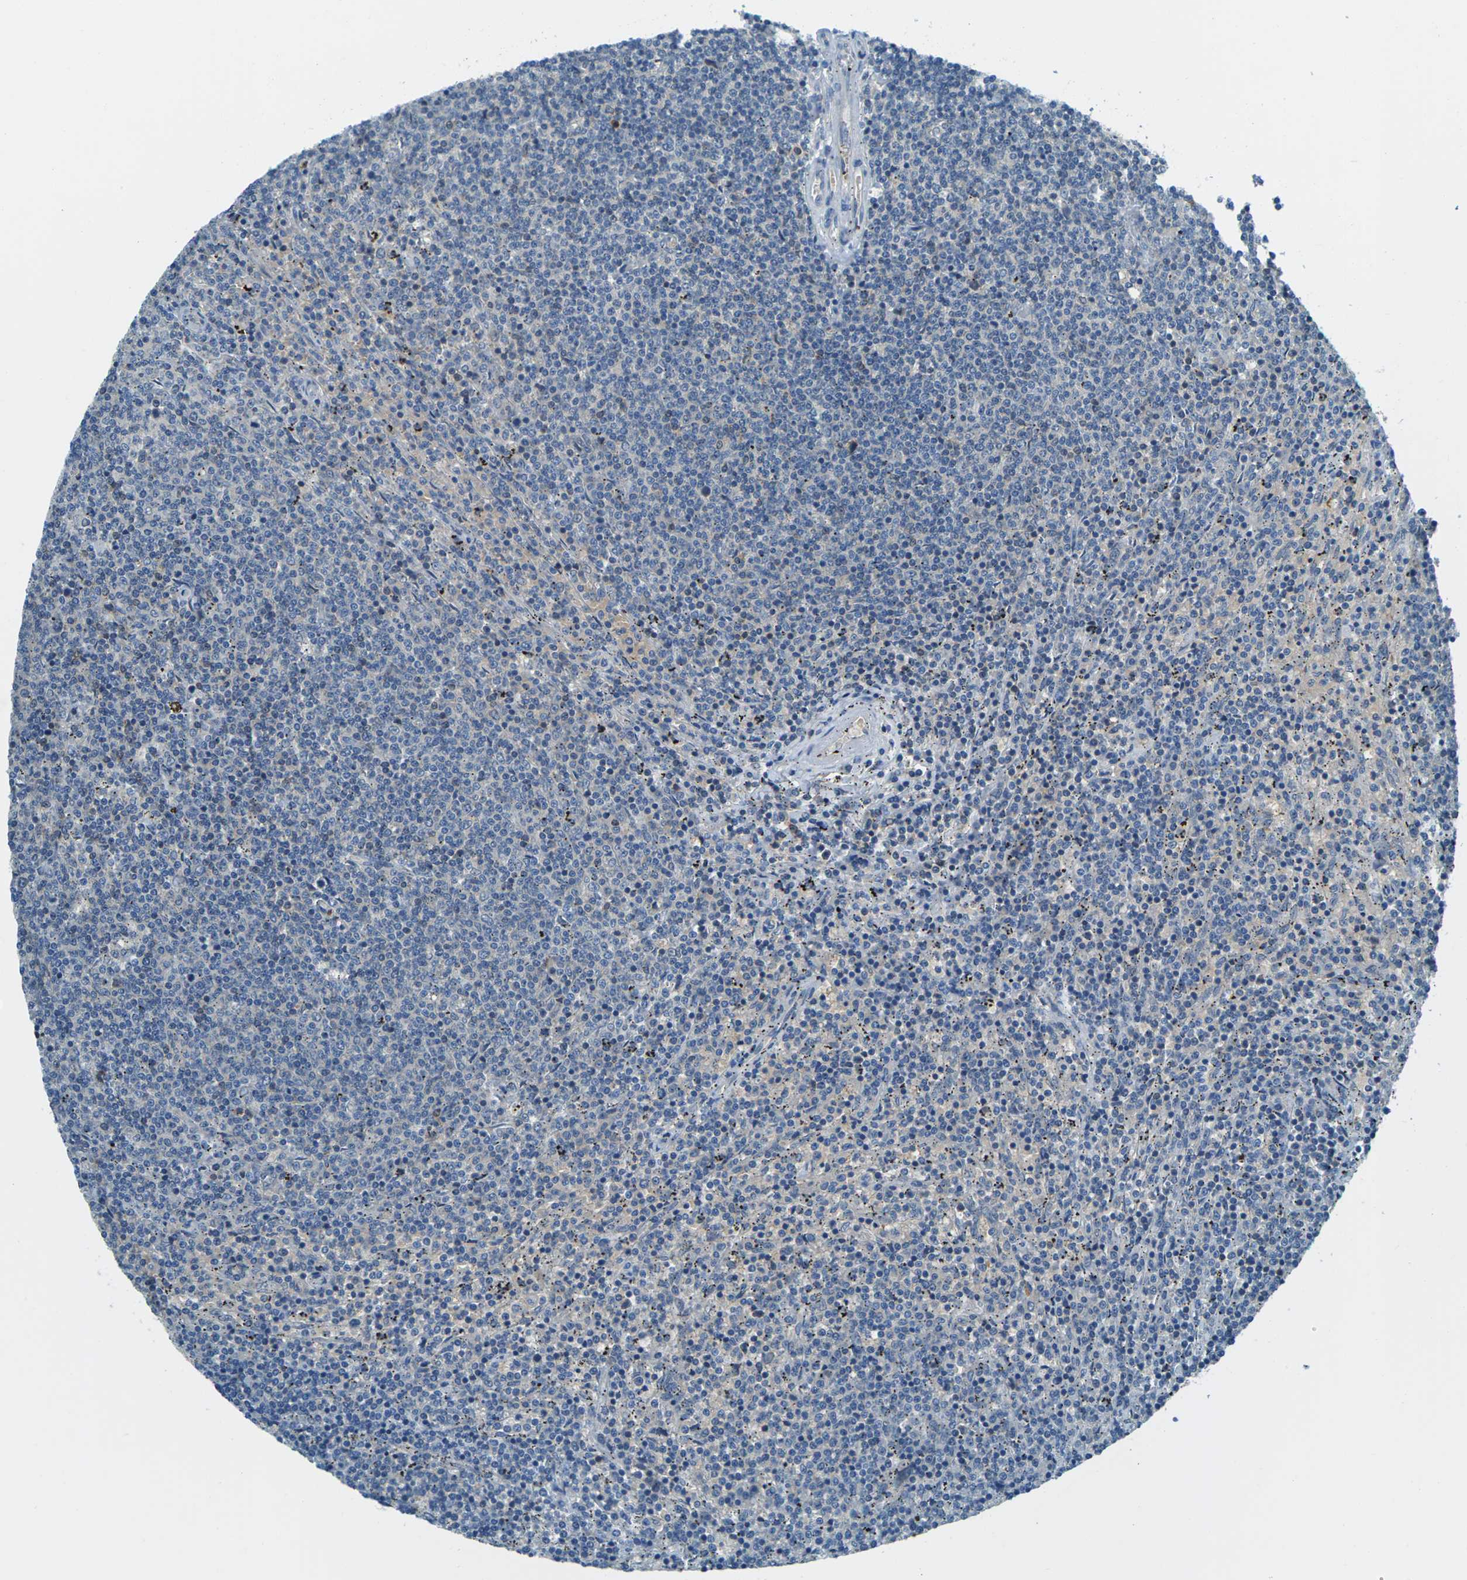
{"staining": {"intensity": "negative", "quantity": "none", "location": "none"}, "tissue": "lymphoma", "cell_type": "Tumor cells", "image_type": "cancer", "snomed": [{"axis": "morphology", "description": "Malignant lymphoma, non-Hodgkin's type, Low grade"}, {"axis": "topography", "description": "Spleen"}], "caption": "High power microscopy image of an immunohistochemistry micrograph of lymphoma, revealing no significant staining in tumor cells.", "gene": "NANOS2", "patient": {"sex": "female", "age": 50}}